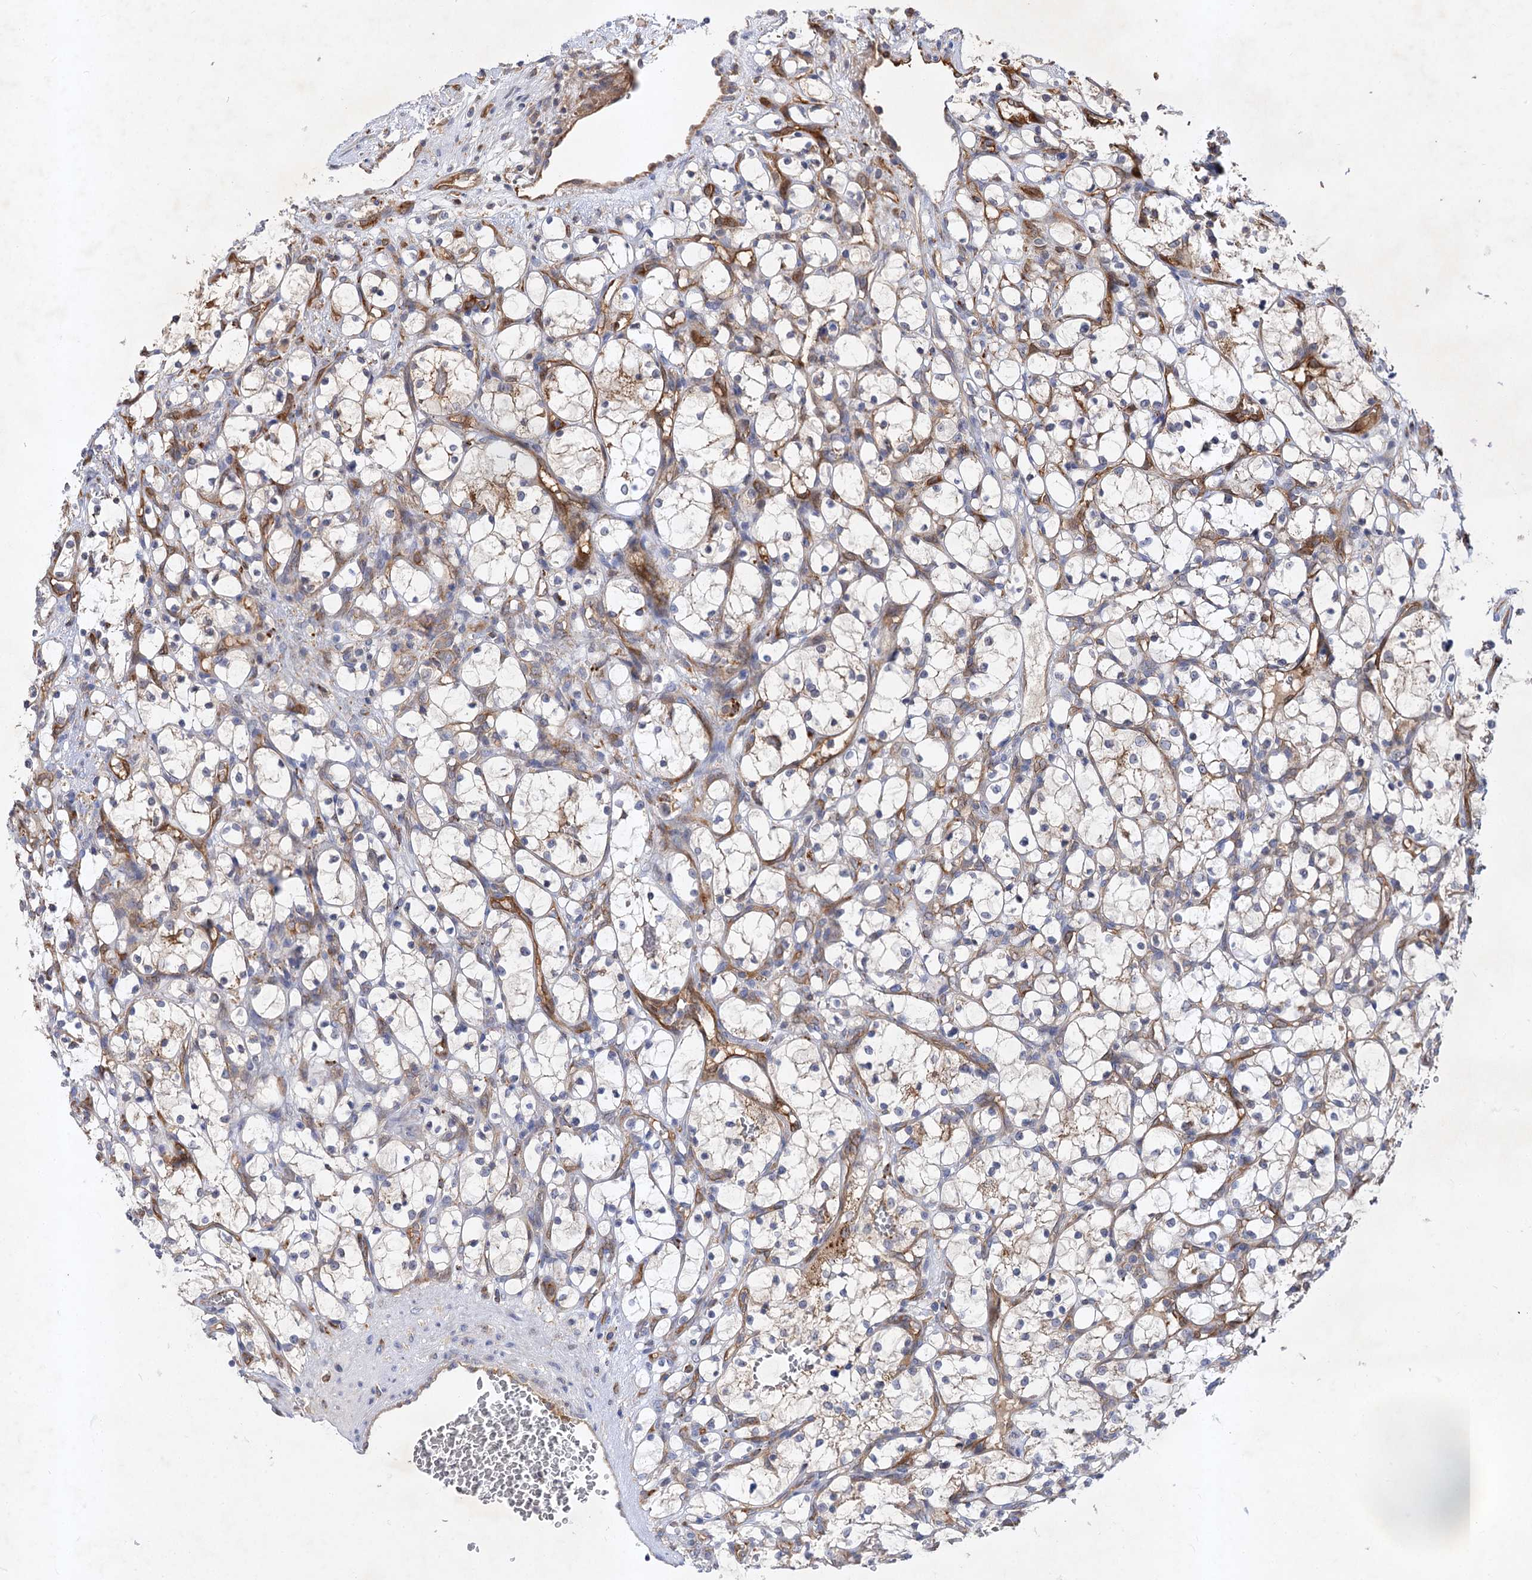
{"staining": {"intensity": "negative", "quantity": "none", "location": "none"}, "tissue": "renal cancer", "cell_type": "Tumor cells", "image_type": "cancer", "snomed": [{"axis": "morphology", "description": "Adenocarcinoma, NOS"}, {"axis": "topography", "description": "Kidney"}], "caption": "An image of adenocarcinoma (renal) stained for a protein displays no brown staining in tumor cells.", "gene": "PATL1", "patient": {"sex": "female", "age": 69}}